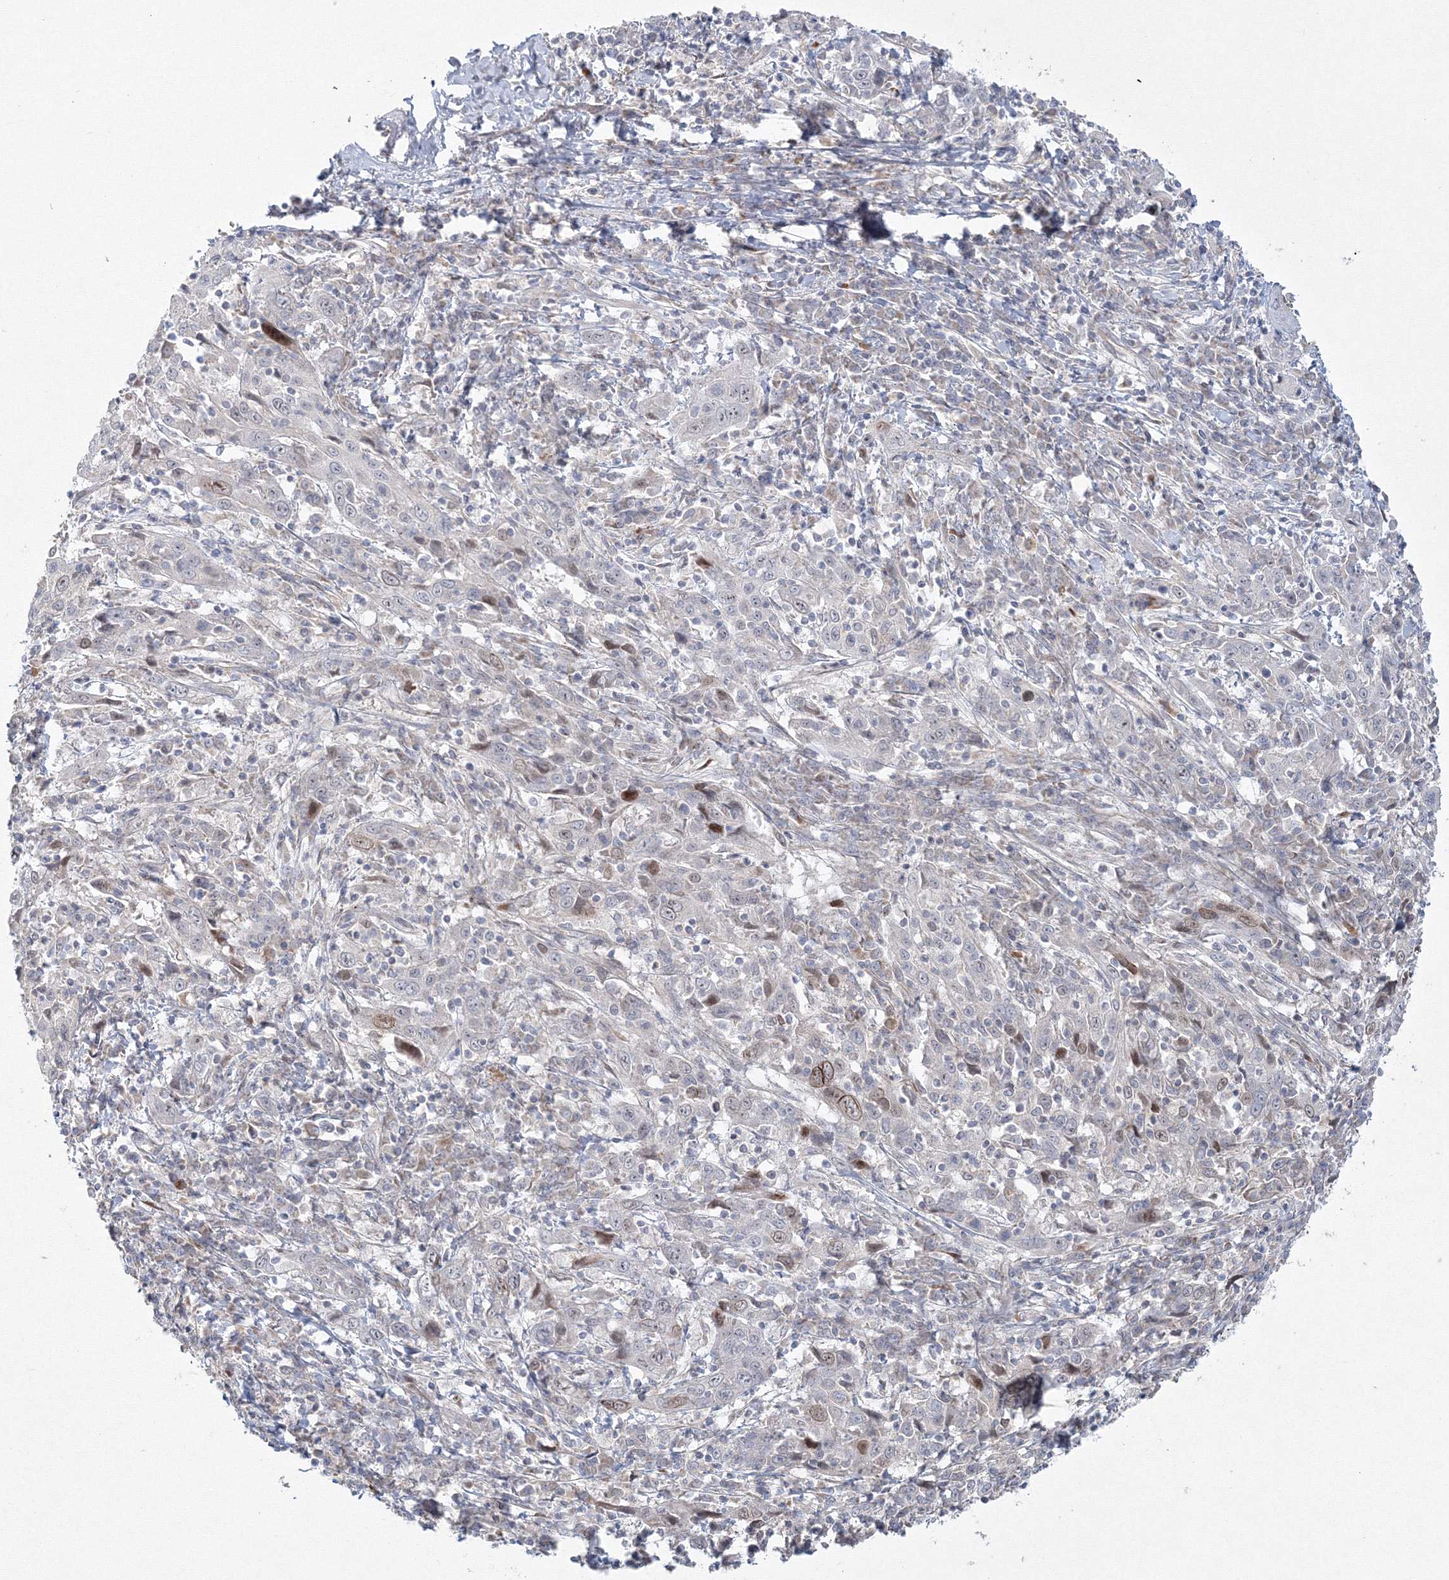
{"staining": {"intensity": "moderate", "quantity": "<25%", "location": "nuclear"}, "tissue": "cervical cancer", "cell_type": "Tumor cells", "image_type": "cancer", "snomed": [{"axis": "morphology", "description": "Squamous cell carcinoma, NOS"}, {"axis": "topography", "description": "Cervix"}], "caption": "Immunohistochemical staining of squamous cell carcinoma (cervical) reveals moderate nuclear protein expression in approximately <25% of tumor cells.", "gene": "WDR49", "patient": {"sex": "female", "age": 46}}